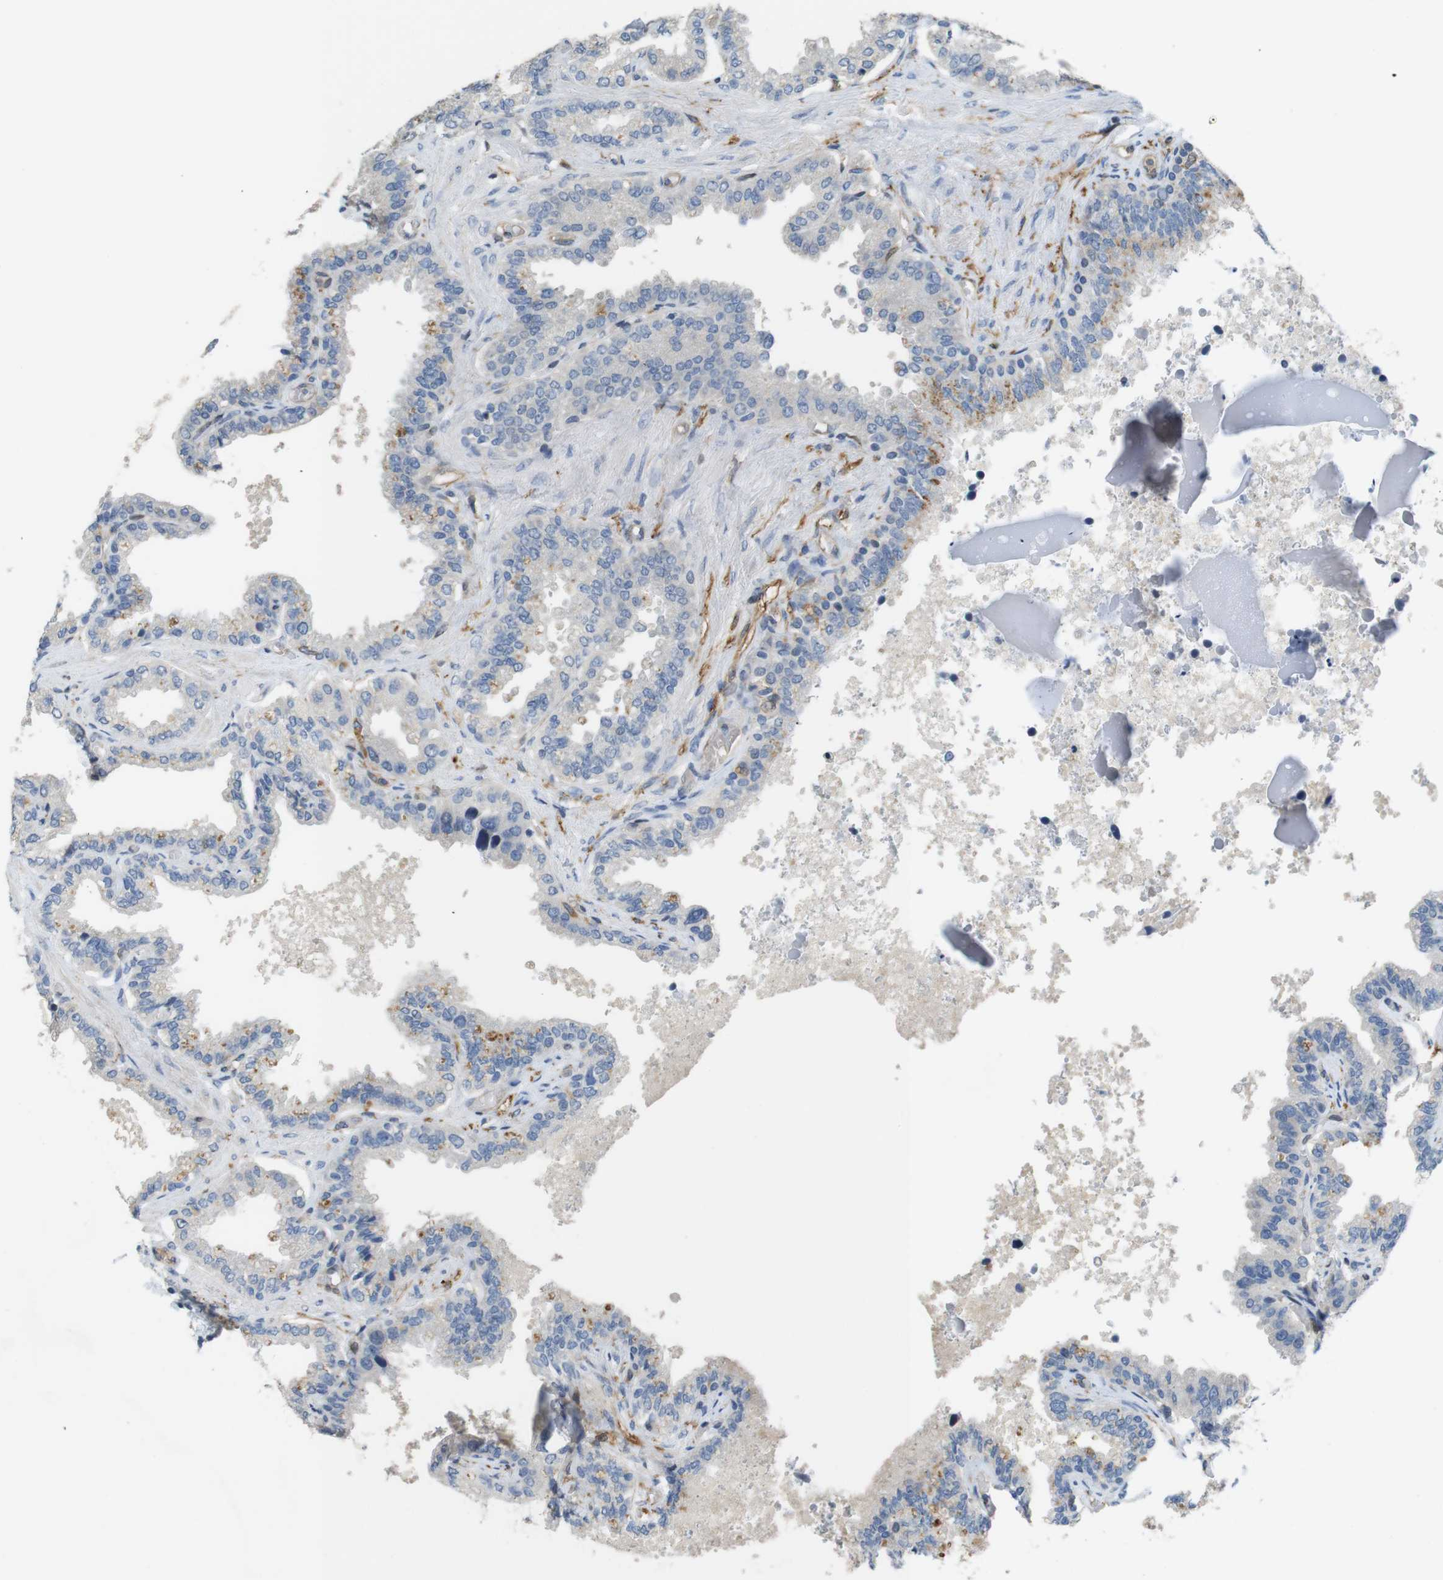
{"staining": {"intensity": "weak", "quantity": "<25%", "location": "cytoplasmic/membranous"}, "tissue": "seminal vesicle", "cell_type": "Glandular cells", "image_type": "normal", "snomed": [{"axis": "morphology", "description": "Normal tissue, NOS"}, {"axis": "topography", "description": "Seminal veicle"}], "caption": "This photomicrograph is of normal seminal vesicle stained with immunohistochemistry to label a protein in brown with the nuclei are counter-stained blue. There is no staining in glandular cells.", "gene": "PCDH10", "patient": {"sex": "male", "age": 46}}